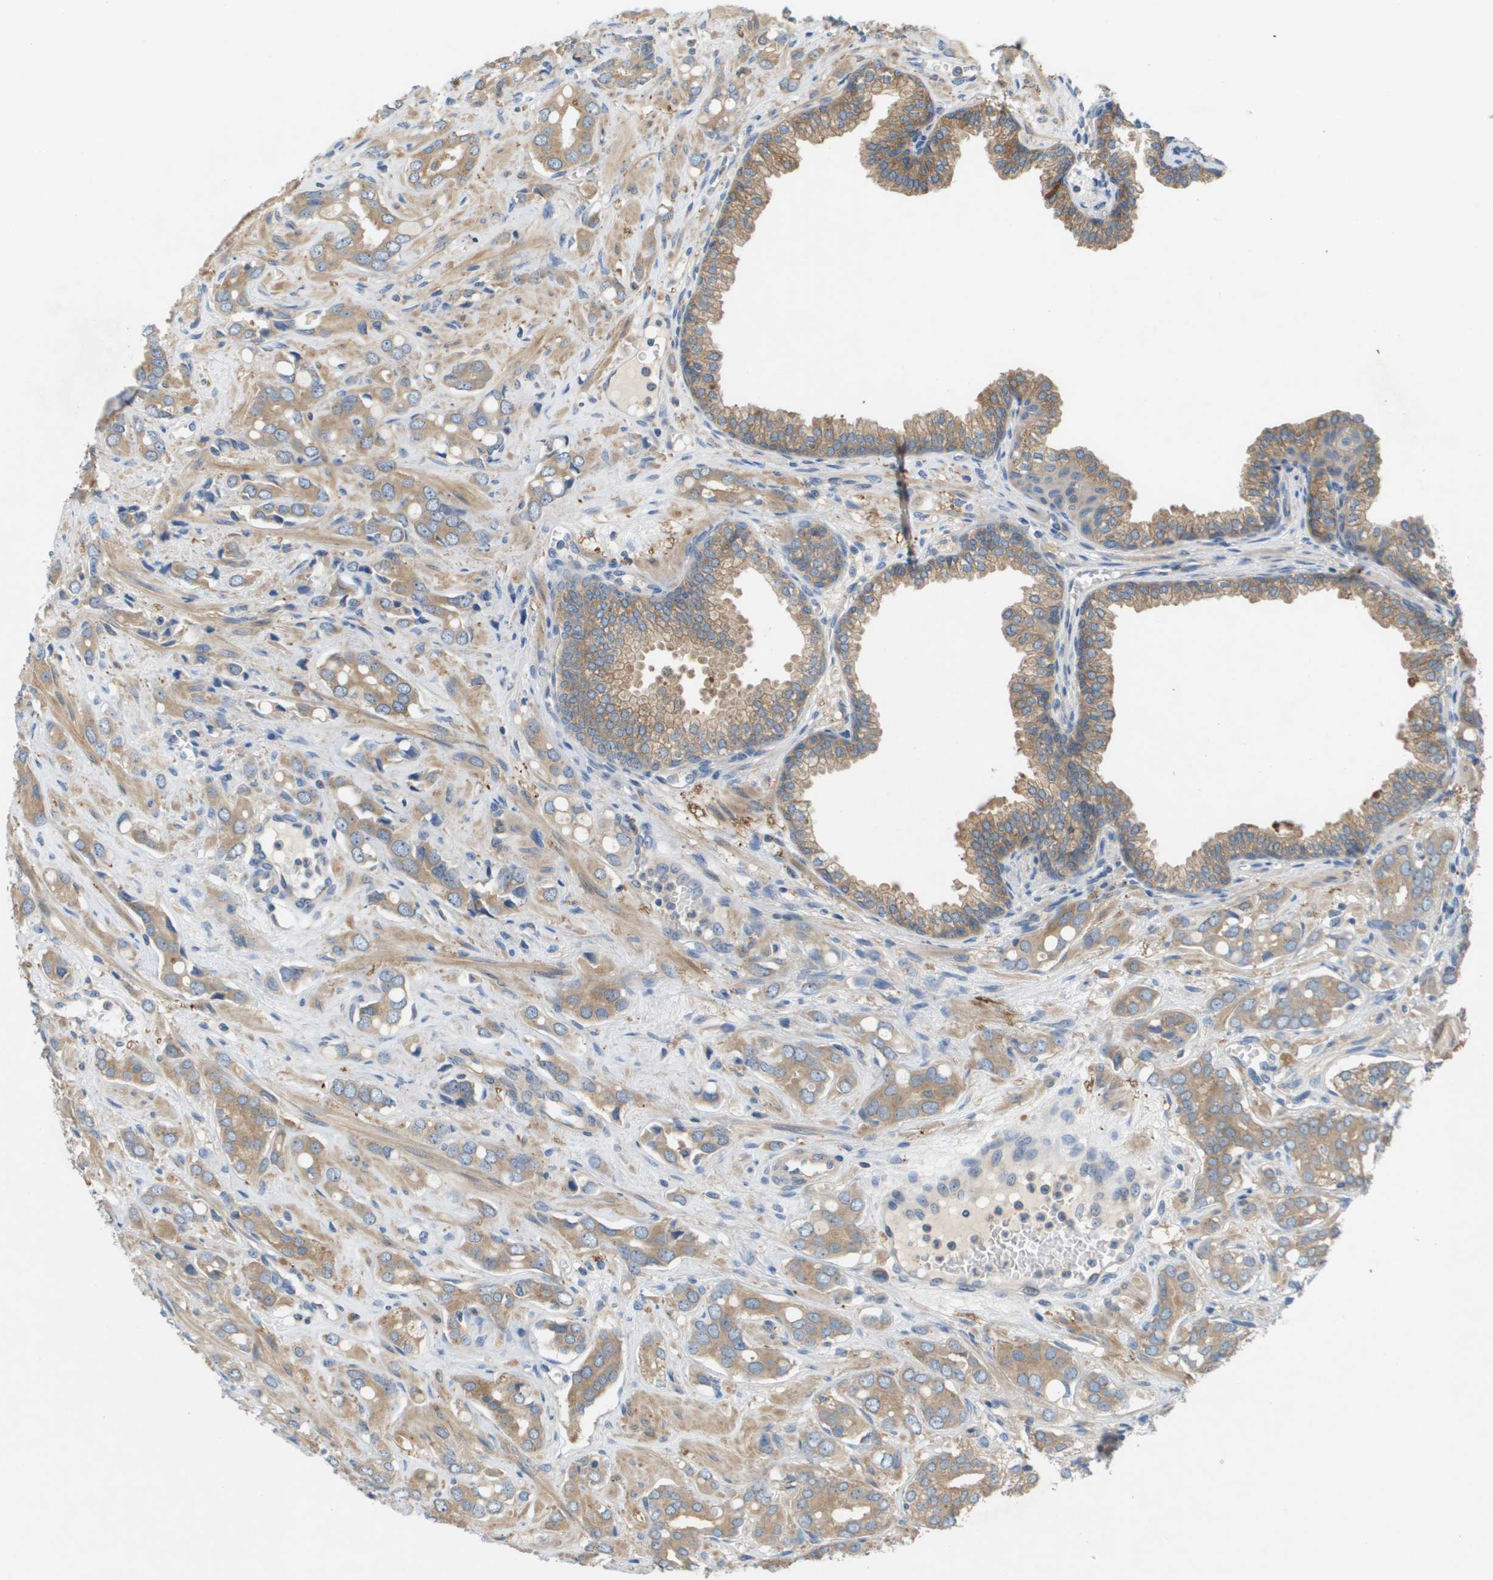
{"staining": {"intensity": "moderate", "quantity": ">75%", "location": "cytoplasmic/membranous"}, "tissue": "prostate cancer", "cell_type": "Tumor cells", "image_type": "cancer", "snomed": [{"axis": "morphology", "description": "Adenocarcinoma, High grade"}, {"axis": "topography", "description": "Prostate"}], "caption": "Immunohistochemical staining of human prostate cancer (adenocarcinoma (high-grade)) demonstrates medium levels of moderate cytoplasmic/membranous positivity in approximately >75% of tumor cells.", "gene": "UBA5", "patient": {"sex": "male", "age": 52}}